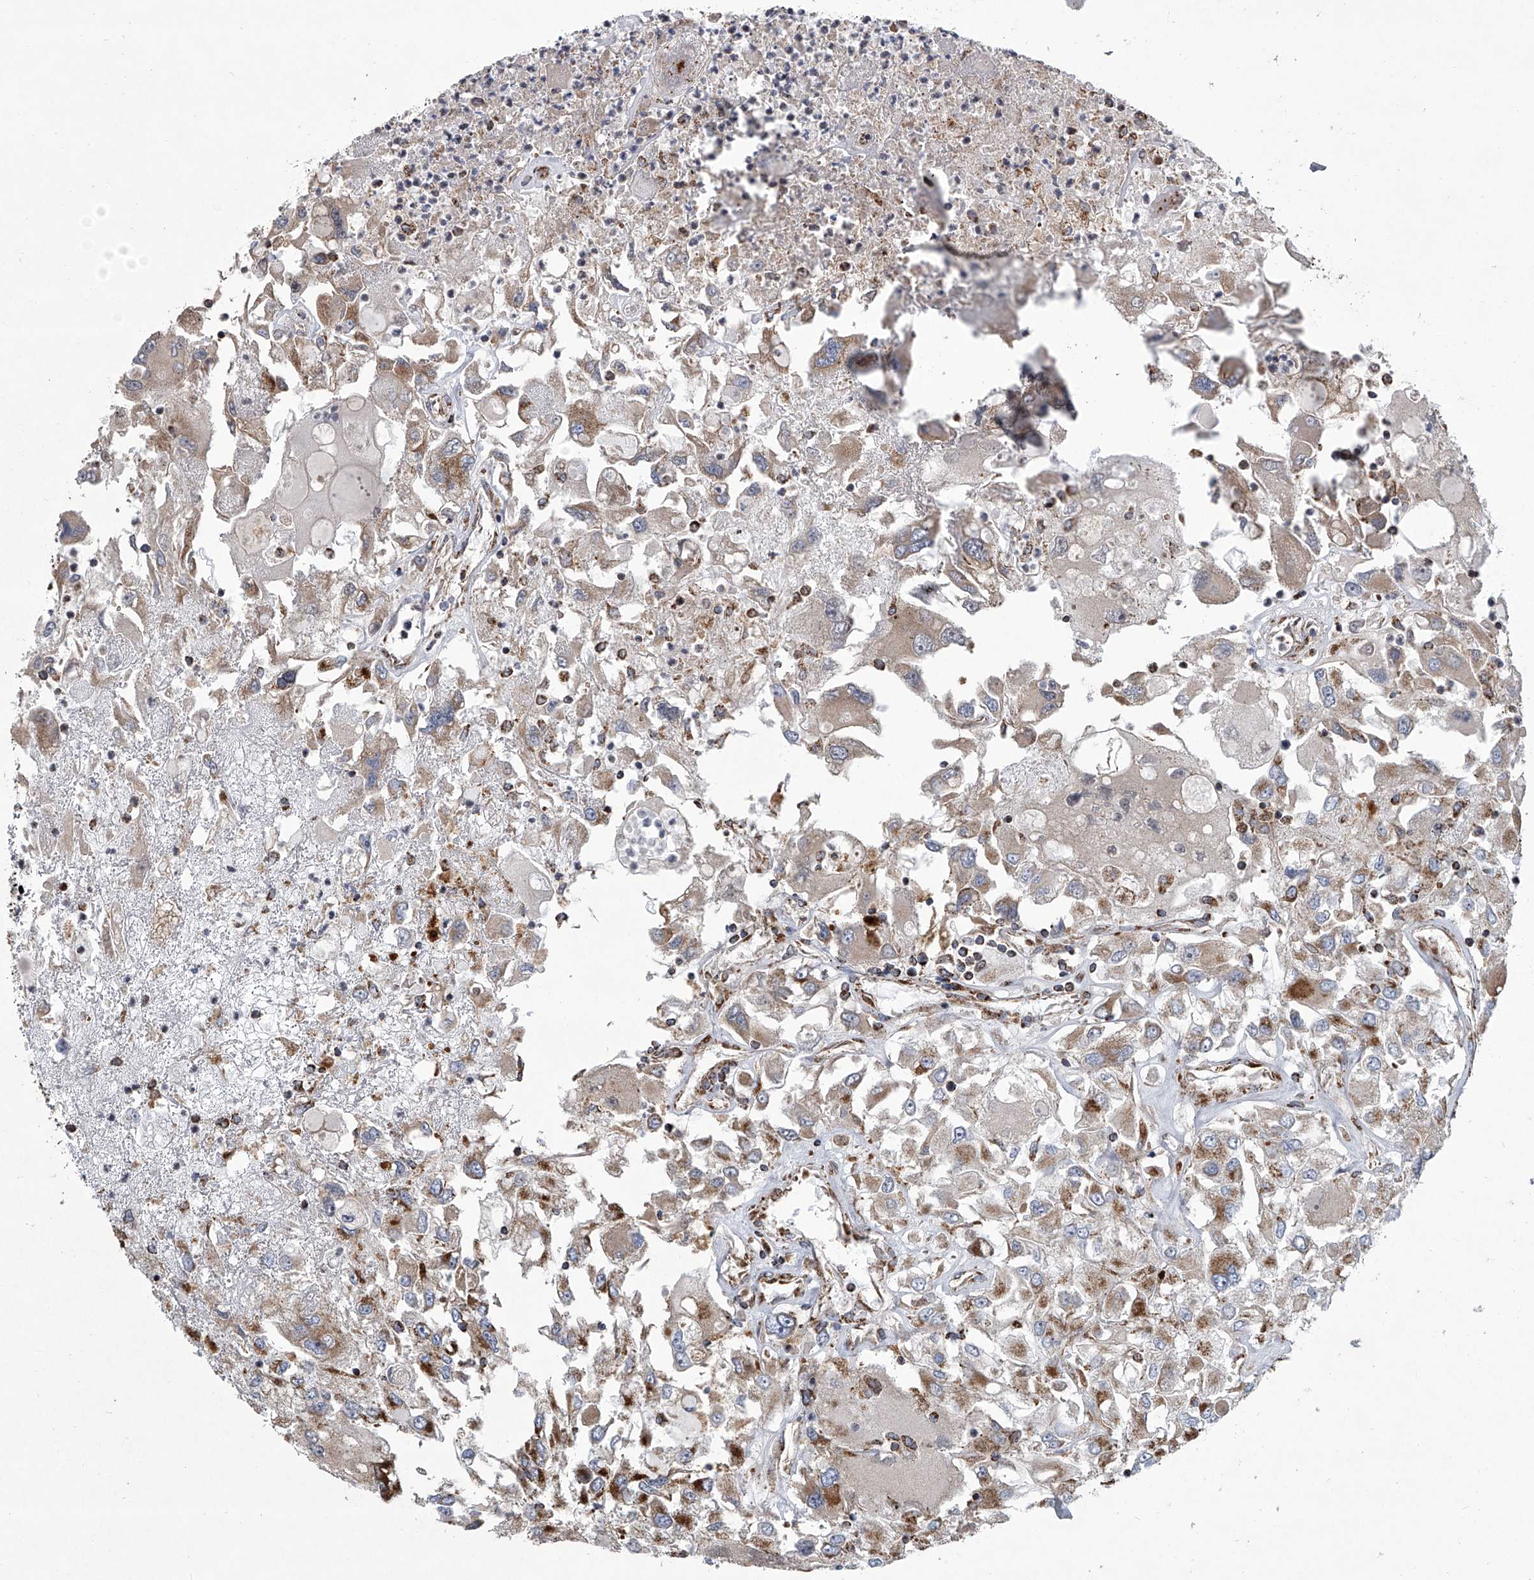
{"staining": {"intensity": "moderate", "quantity": "<25%", "location": "cytoplasmic/membranous"}, "tissue": "renal cancer", "cell_type": "Tumor cells", "image_type": "cancer", "snomed": [{"axis": "morphology", "description": "Adenocarcinoma, NOS"}, {"axis": "topography", "description": "Kidney"}], "caption": "Human renal cancer (adenocarcinoma) stained with a brown dye reveals moderate cytoplasmic/membranous positive staining in about <25% of tumor cells.", "gene": "ZC3H15", "patient": {"sex": "female", "age": 52}}